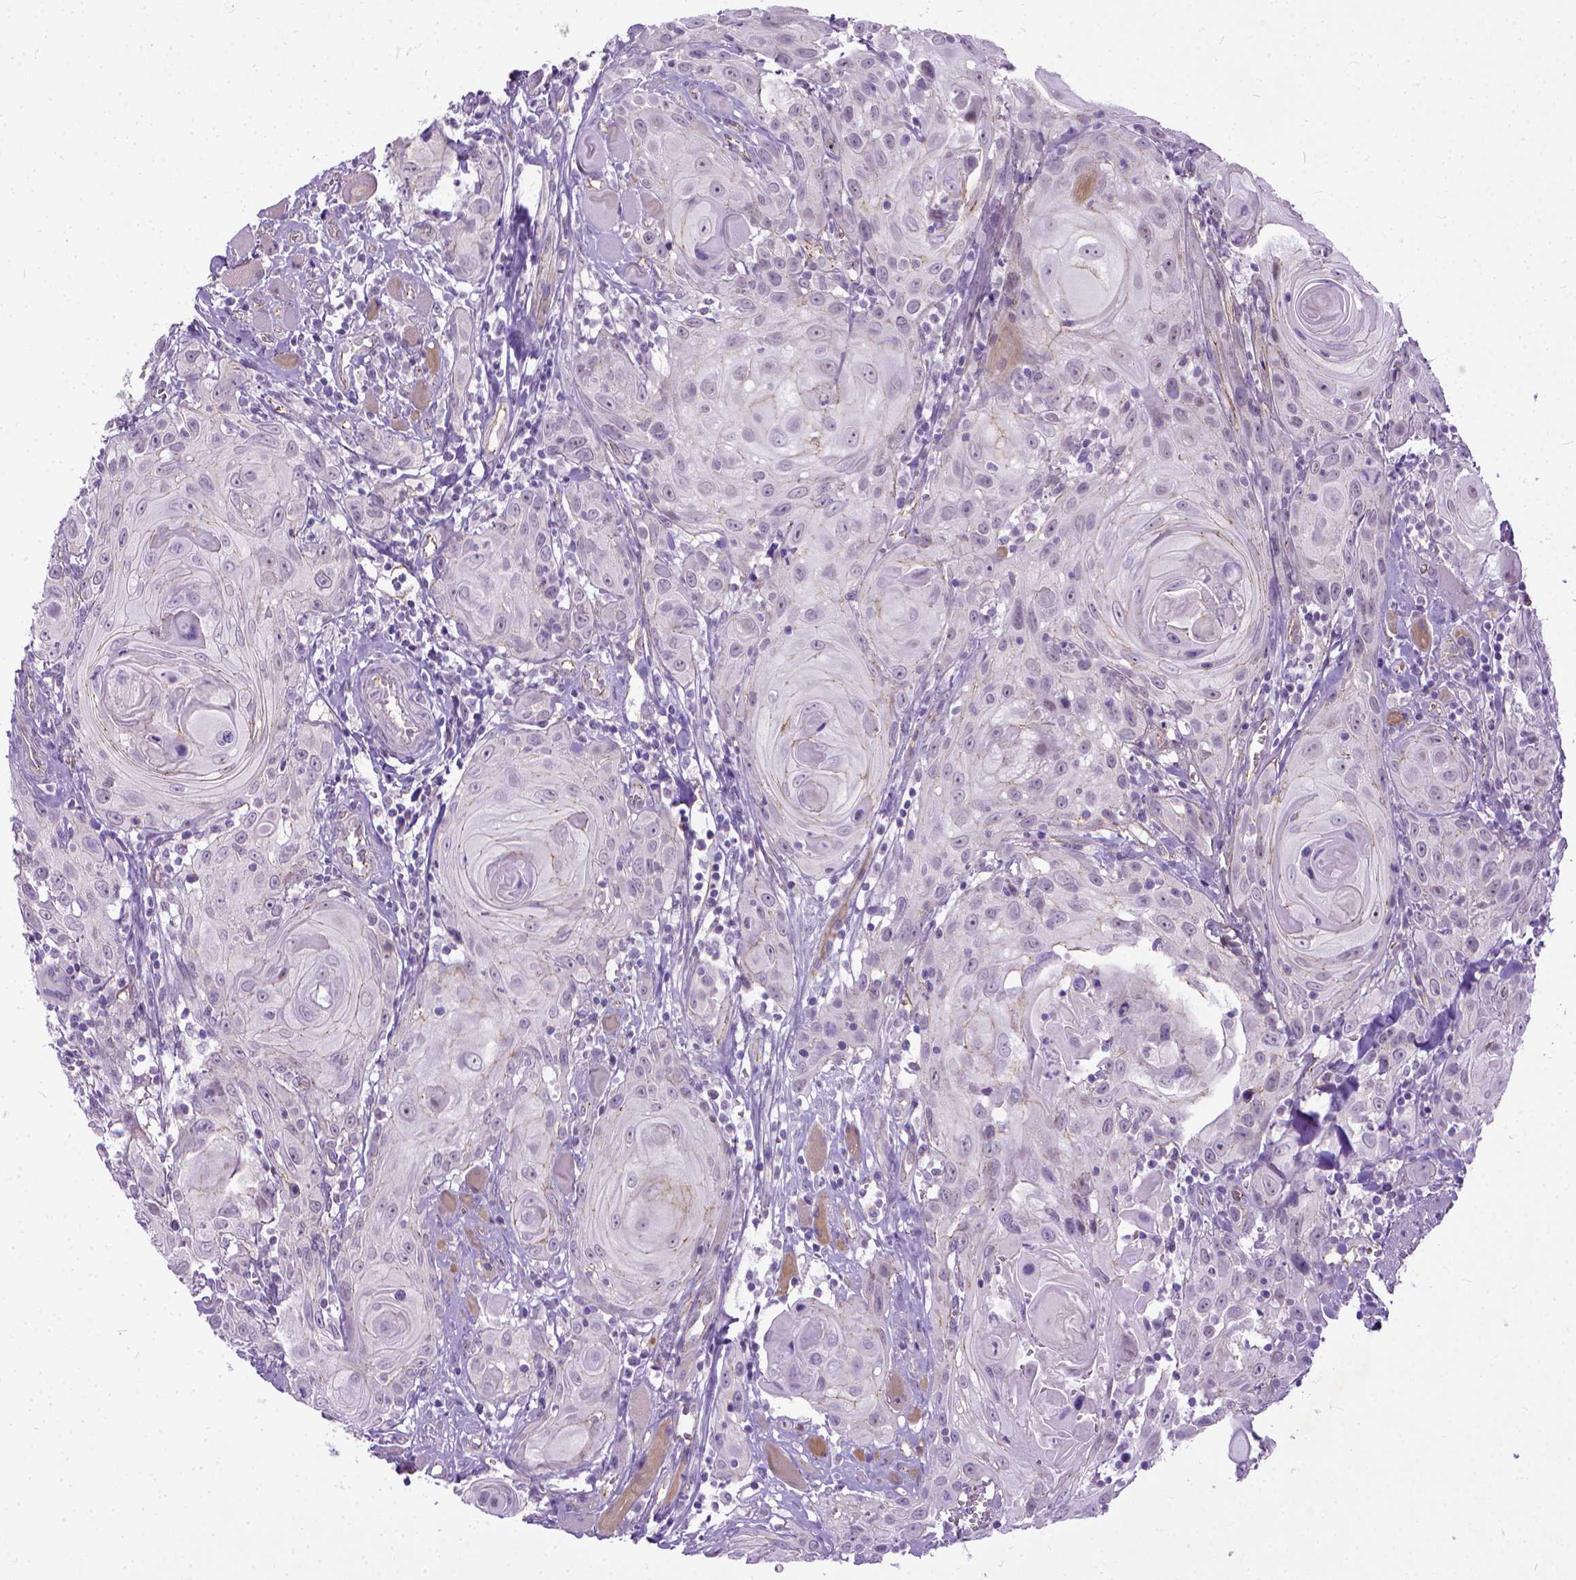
{"staining": {"intensity": "negative", "quantity": "none", "location": "none"}, "tissue": "head and neck cancer", "cell_type": "Tumor cells", "image_type": "cancer", "snomed": [{"axis": "morphology", "description": "Squamous cell carcinoma, NOS"}, {"axis": "topography", "description": "Head-Neck"}], "caption": "The micrograph shows no staining of tumor cells in head and neck cancer (squamous cell carcinoma).", "gene": "ADGRF1", "patient": {"sex": "female", "age": 80}}